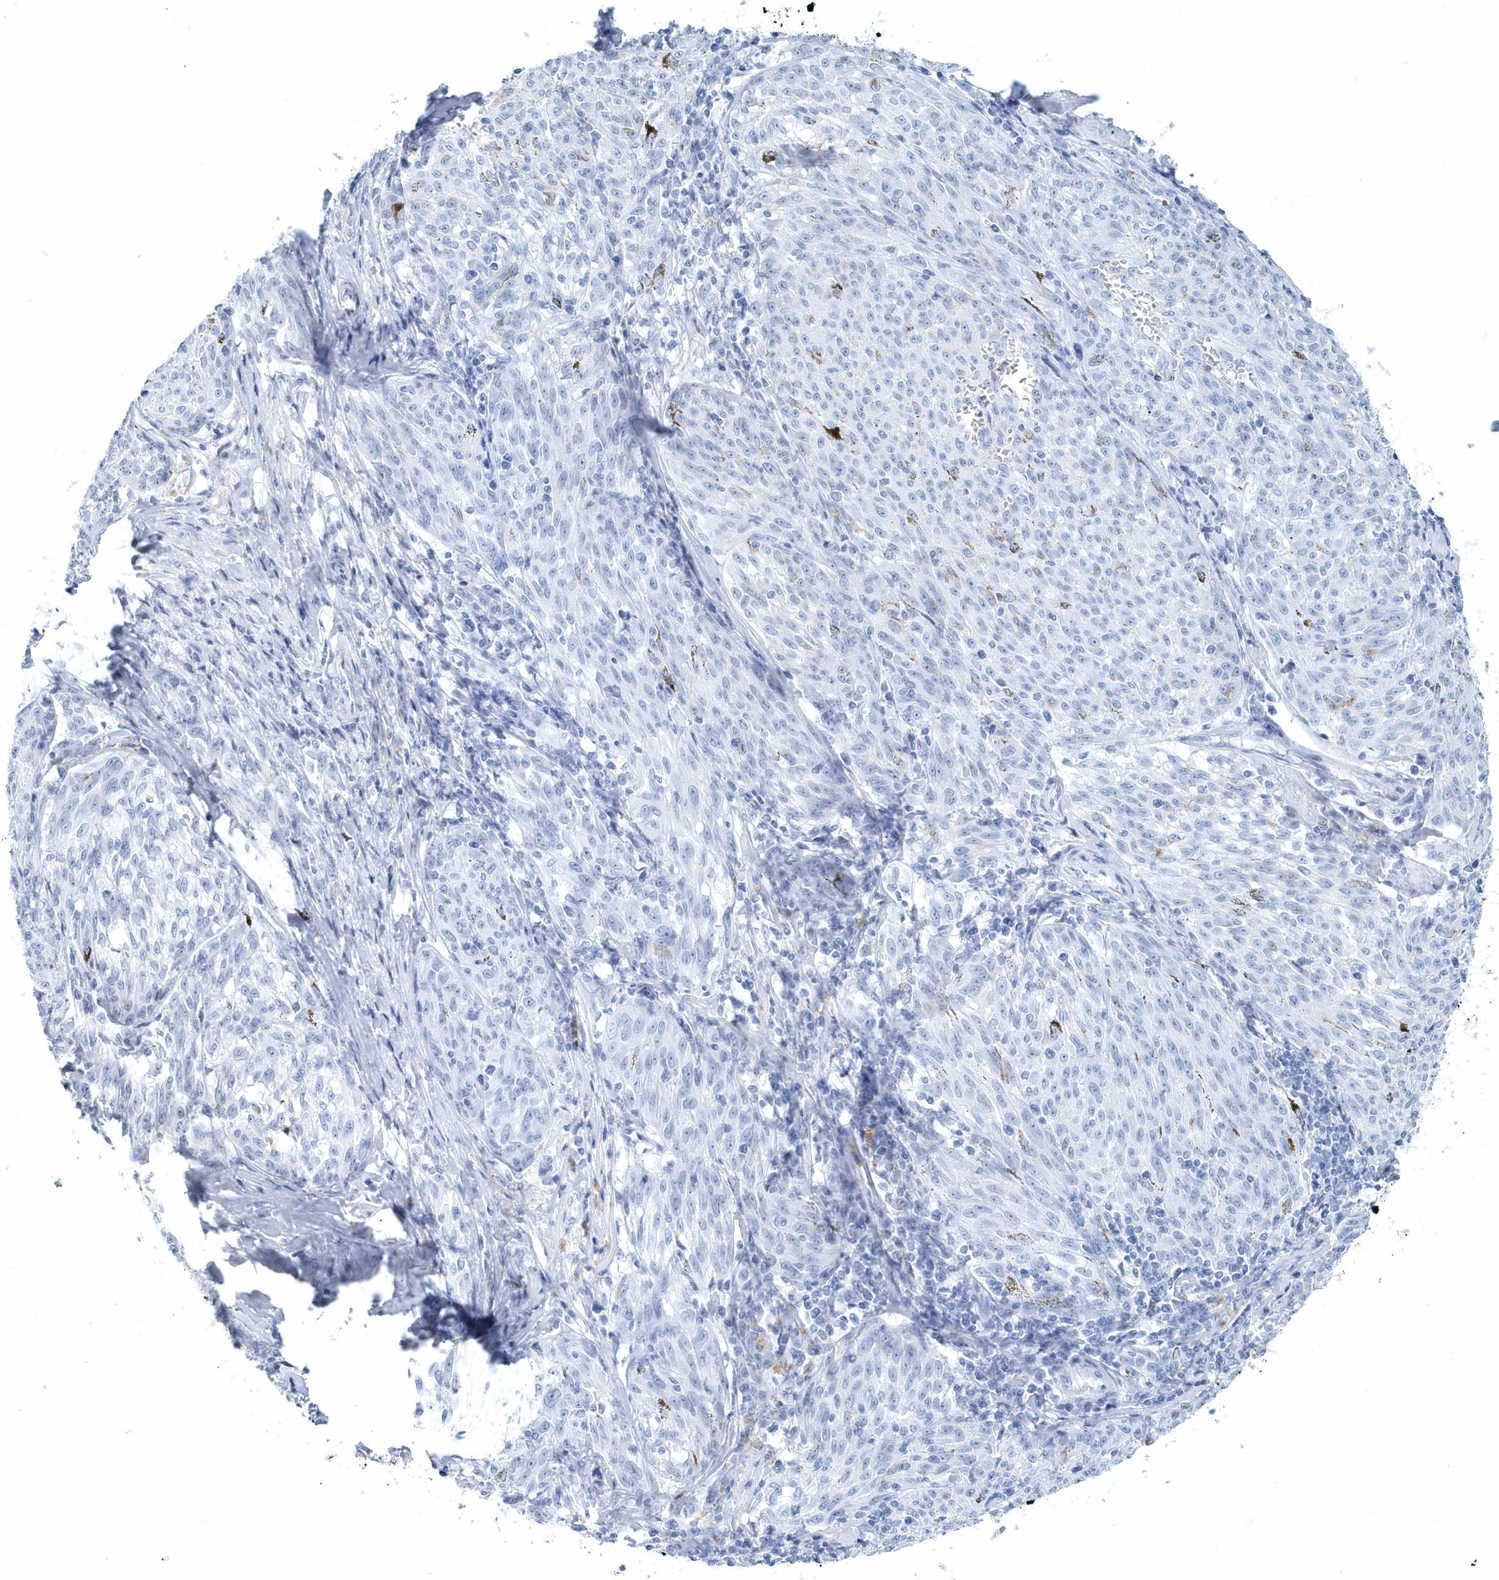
{"staining": {"intensity": "negative", "quantity": "none", "location": "none"}, "tissue": "melanoma", "cell_type": "Tumor cells", "image_type": "cancer", "snomed": [{"axis": "morphology", "description": "Malignant melanoma, NOS"}, {"axis": "topography", "description": "Skin"}], "caption": "IHC of melanoma exhibits no positivity in tumor cells. Nuclei are stained in blue.", "gene": "PTPRO", "patient": {"sex": "female", "age": 72}}